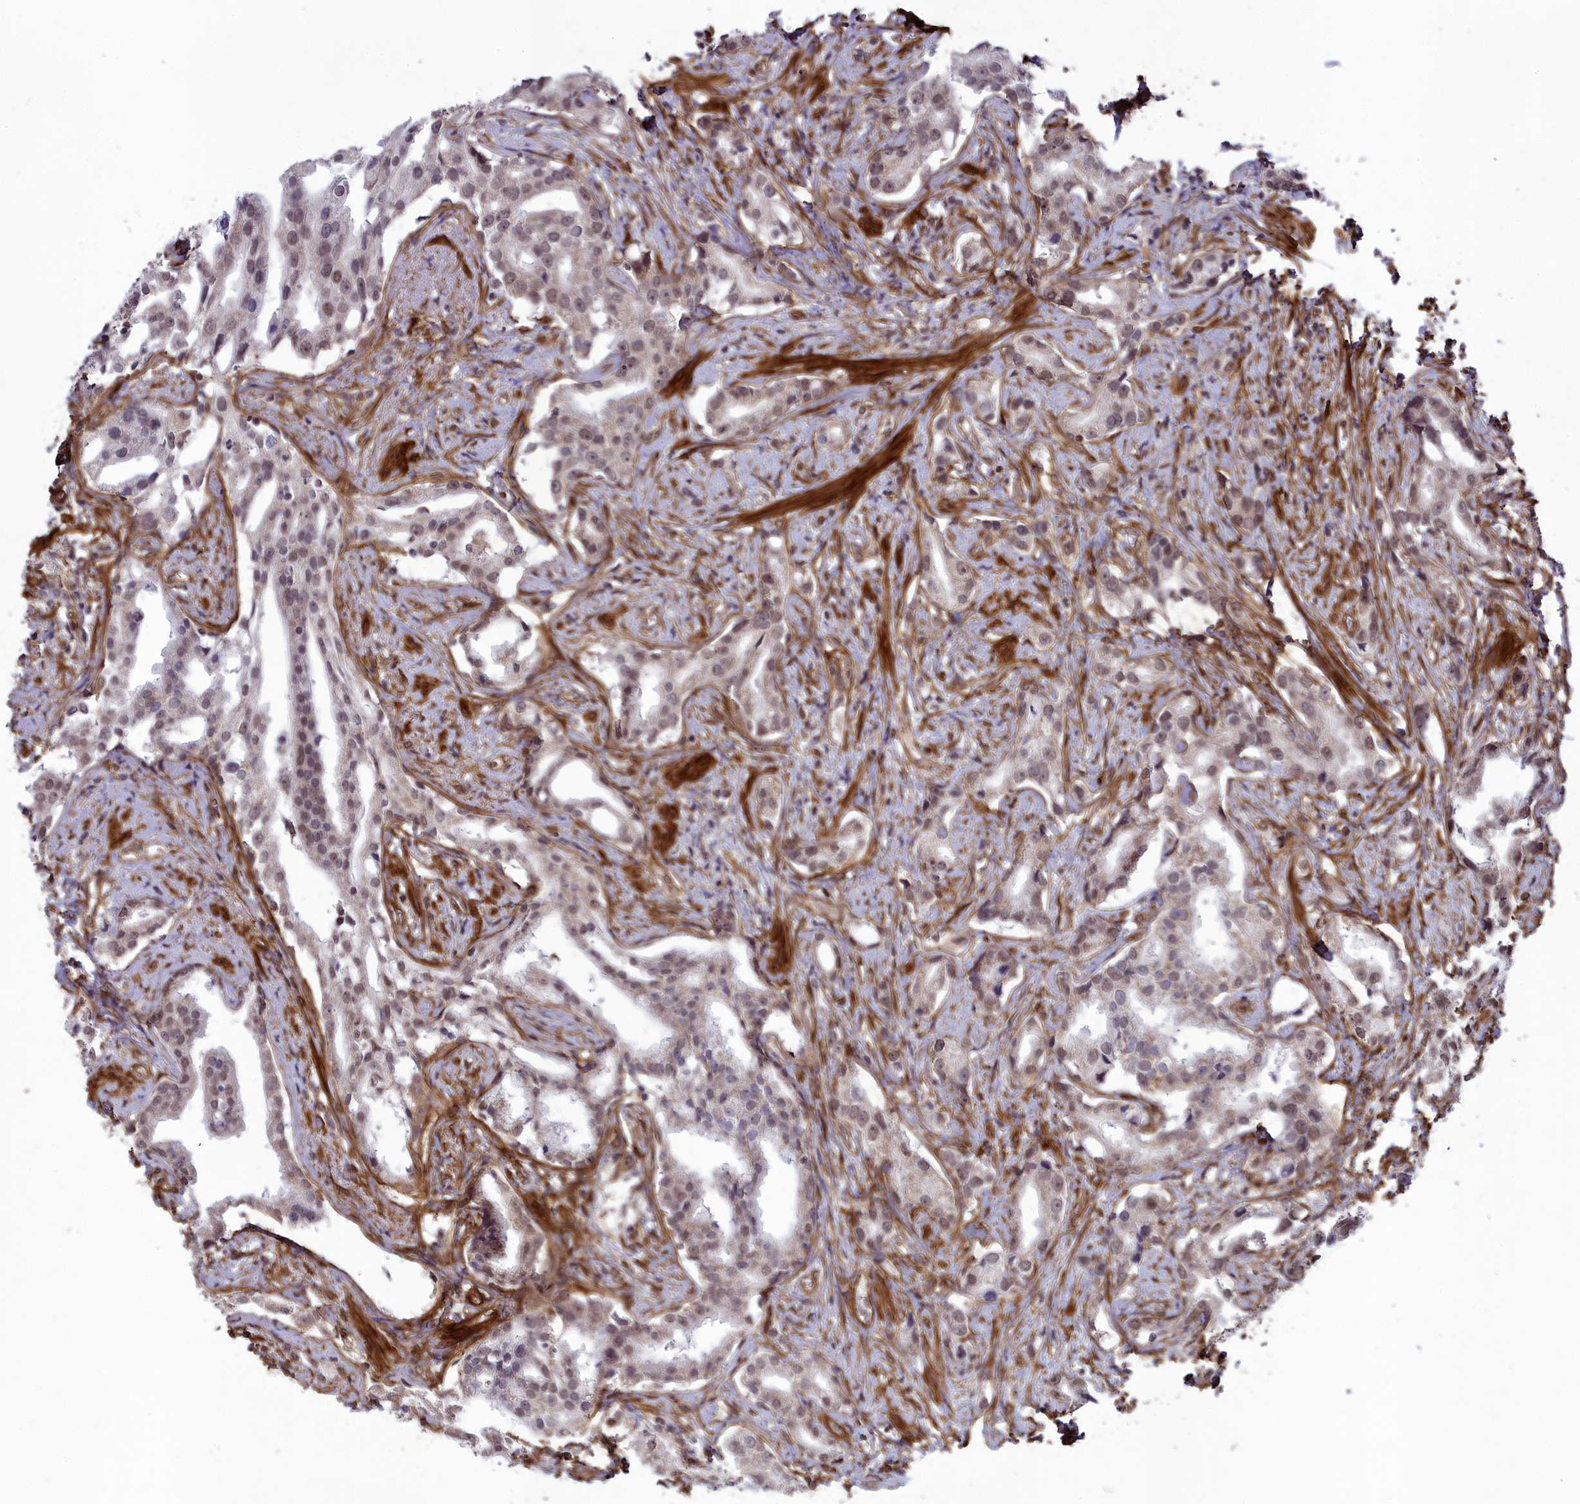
{"staining": {"intensity": "weak", "quantity": "25%-75%", "location": "nuclear"}, "tissue": "prostate cancer", "cell_type": "Tumor cells", "image_type": "cancer", "snomed": [{"axis": "morphology", "description": "Adenocarcinoma, High grade"}, {"axis": "topography", "description": "Prostate"}], "caption": "The image shows immunohistochemical staining of prostate cancer. There is weak nuclear positivity is appreciated in approximately 25%-75% of tumor cells.", "gene": "TNS1", "patient": {"sex": "male", "age": 67}}